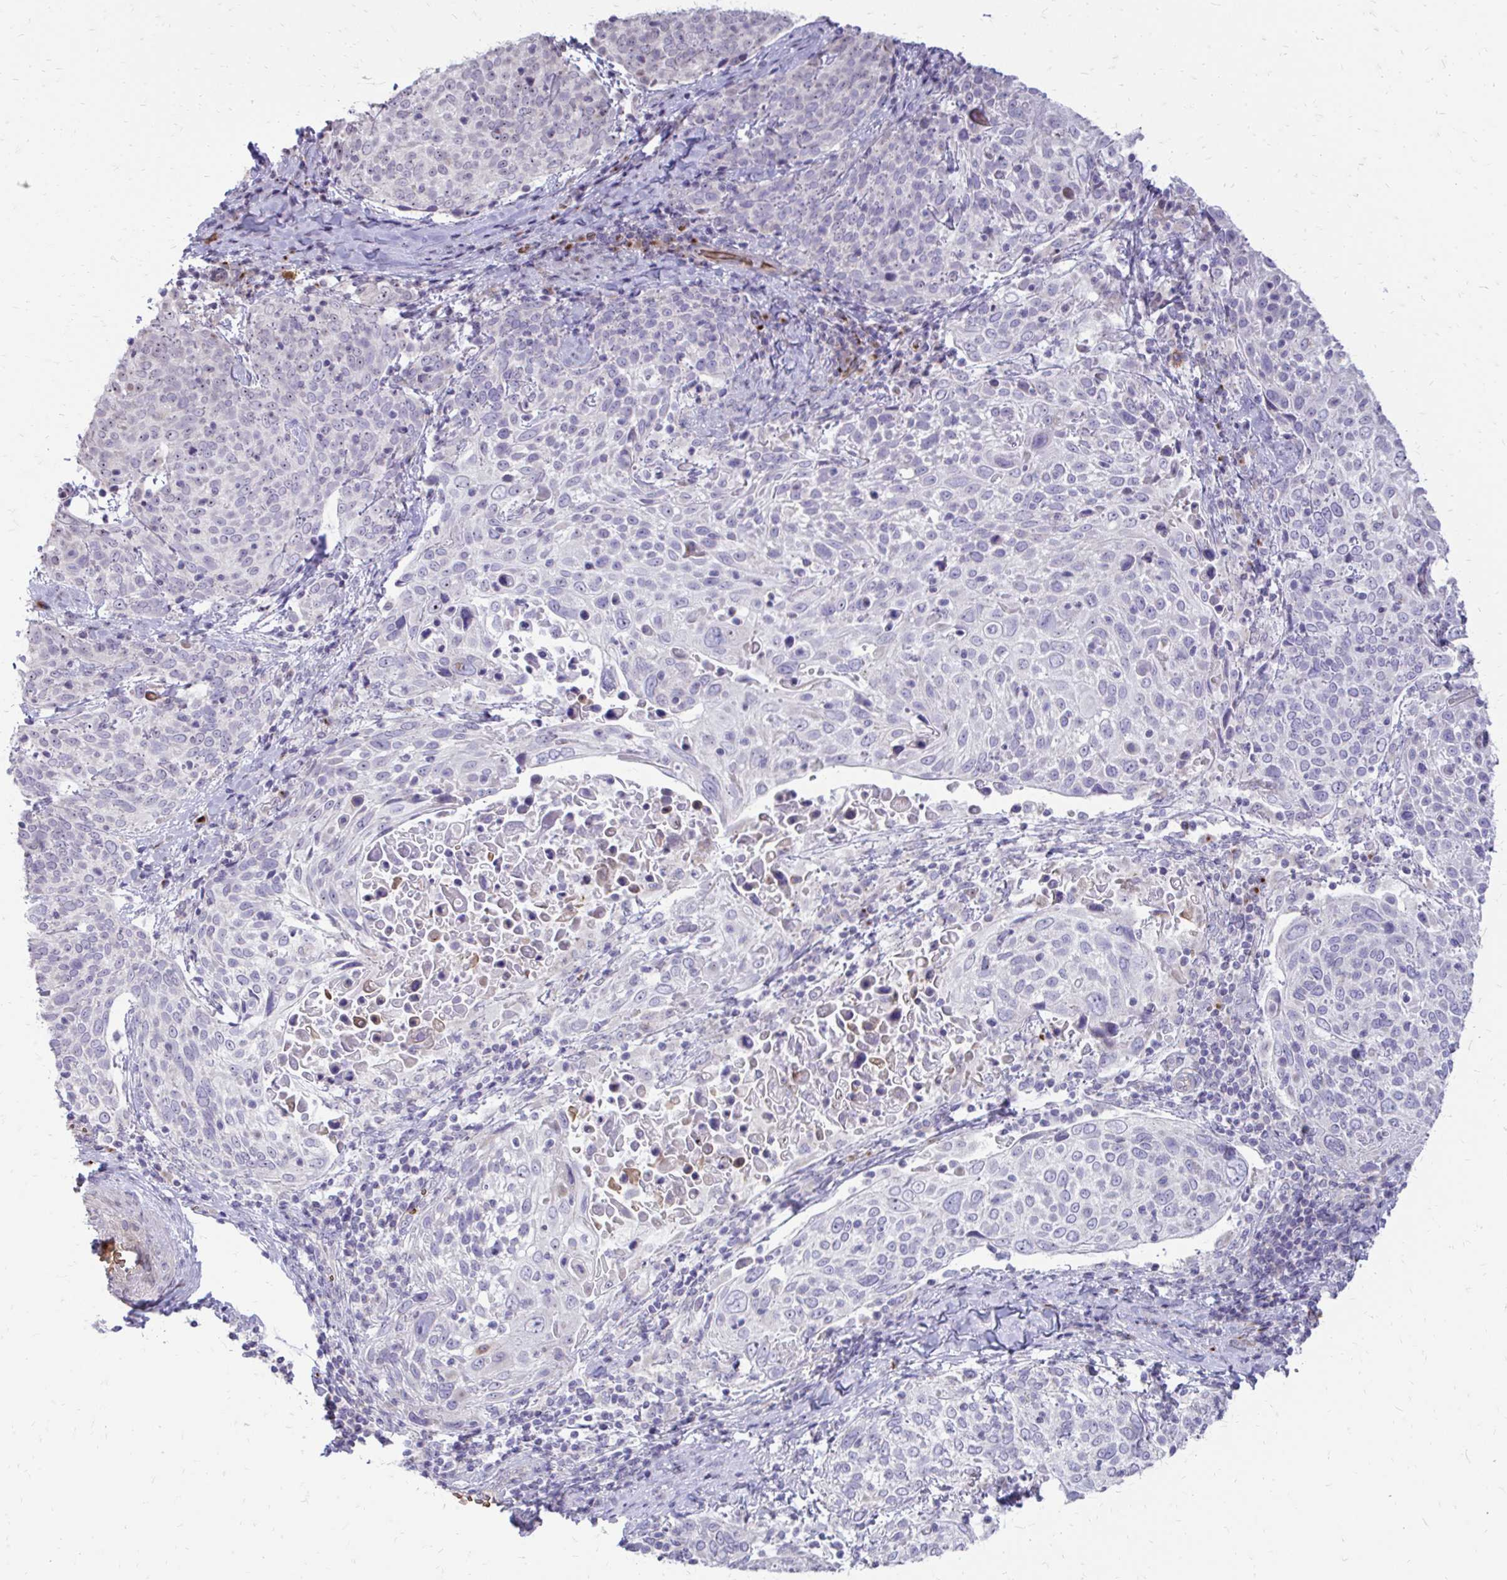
{"staining": {"intensity": "negative", "quantity": "none", "location": "none"}, "tissue": "cervical cancer", "cell_type": "Tumor cells", "image_type": "cancer", "snomed": [{"axis": "morphology", "description": "Squamous cell carcinoma, NOS"}, {"axis": "topography", "description": "Cervix"}], "caption": "This is an immunohistochemistry (IHC) histopathology image of human cervical cancer (squamous cell carcinoma). There is no positivity in tumor cells.", "gene": "FUNDC2", "patient": {"sex": "female", "age": 61}}